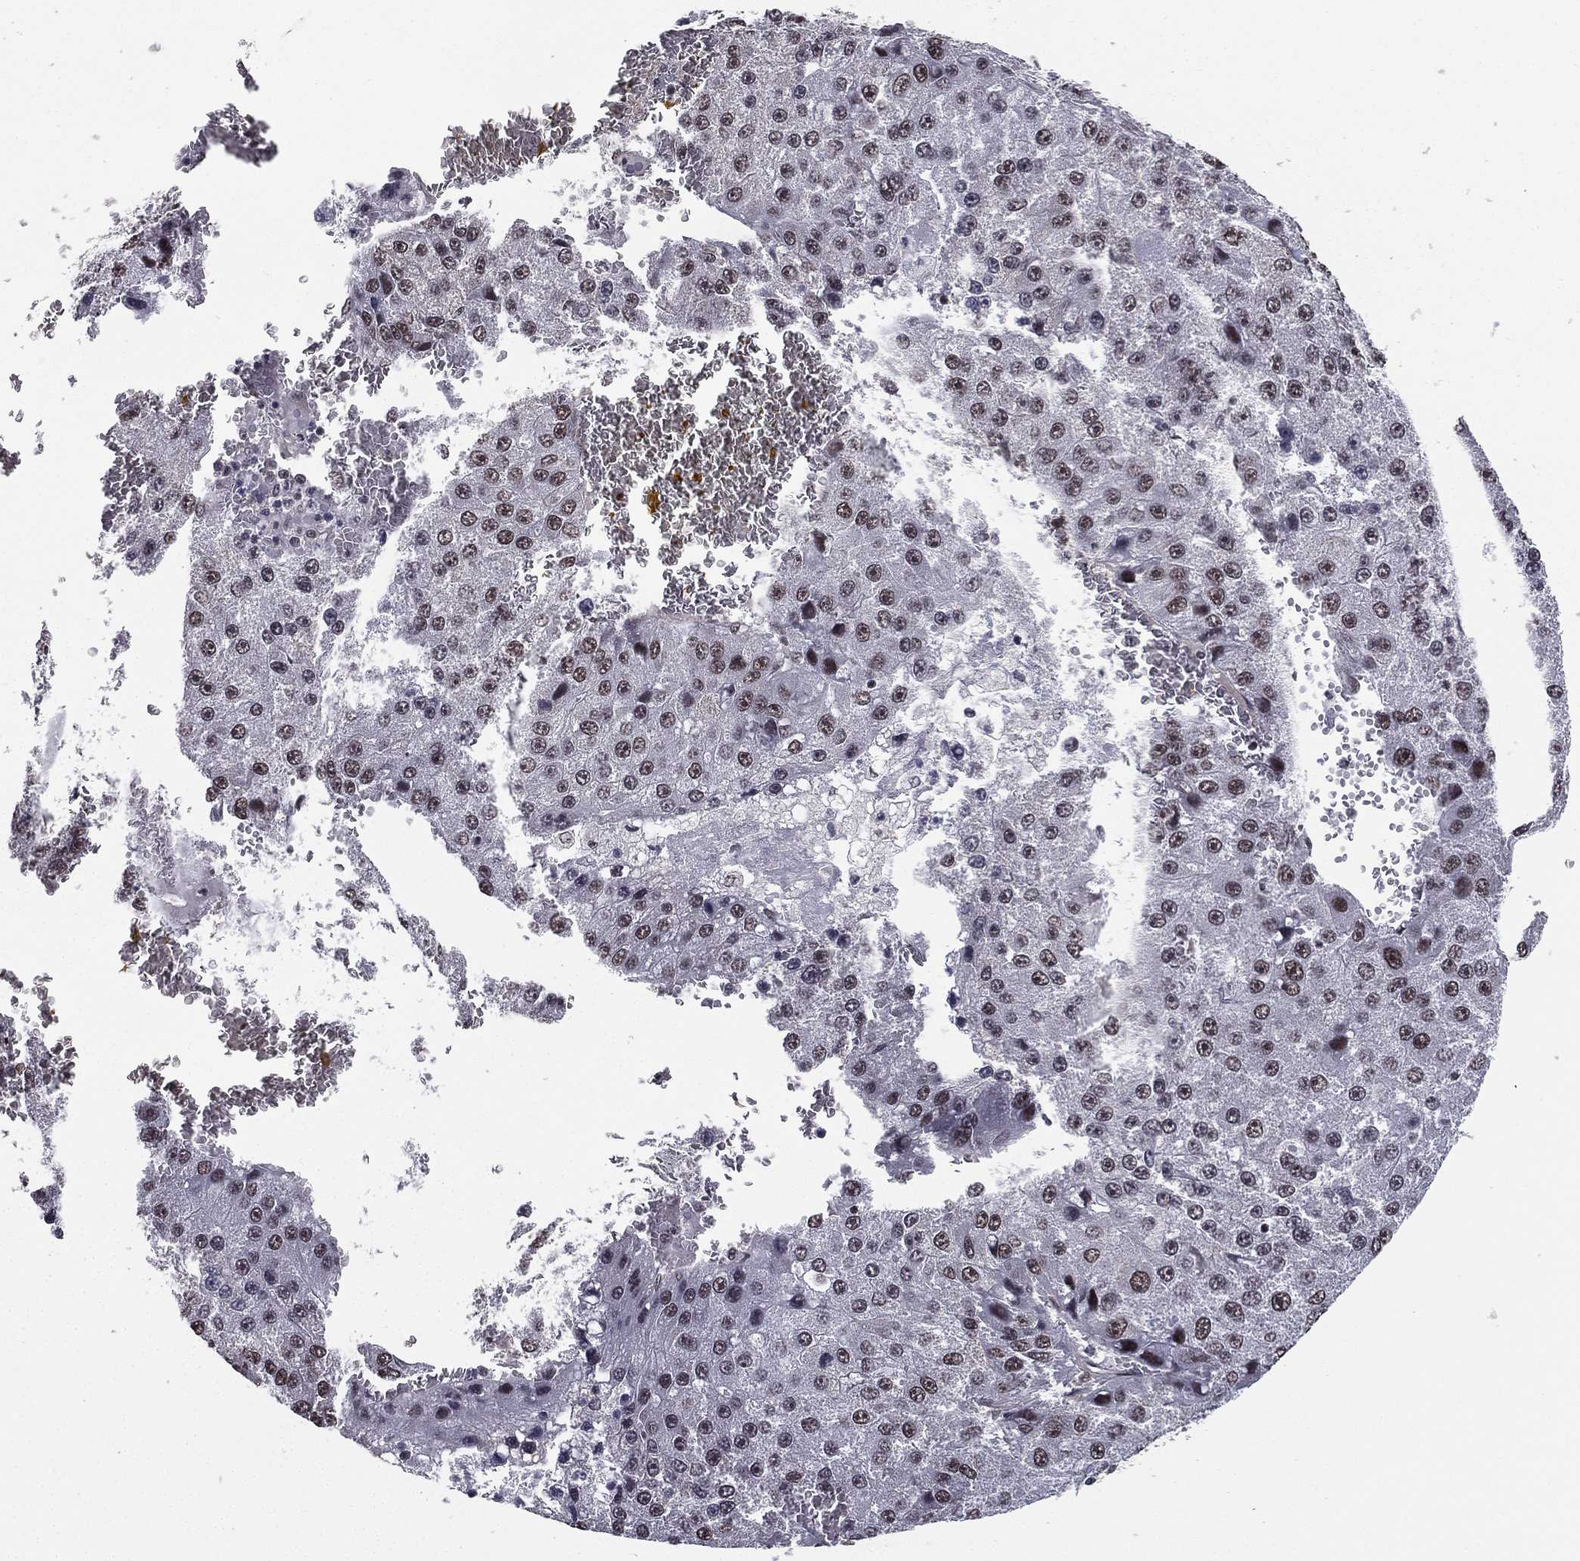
{"staining": {"intensity": "weak", "quantity": "<25%", "location": "cytoplasmic/membranous"}, "tissue": "liver cancer", "cell_type": "Tumor cells", "image_type": "cancer", "snomed": [{"axis": "morphology", "description": "Carcinoma, Hepatocellular, NOS"}, {"axis": "topography", "description": "Liver"}], "caption": "An image of liver cancer (hepatocellular carcinoma) stained for a protein displays no brown staining in tumor cells.", "gene": "RARB", "patient": {"sex": "female", "age": 73}}